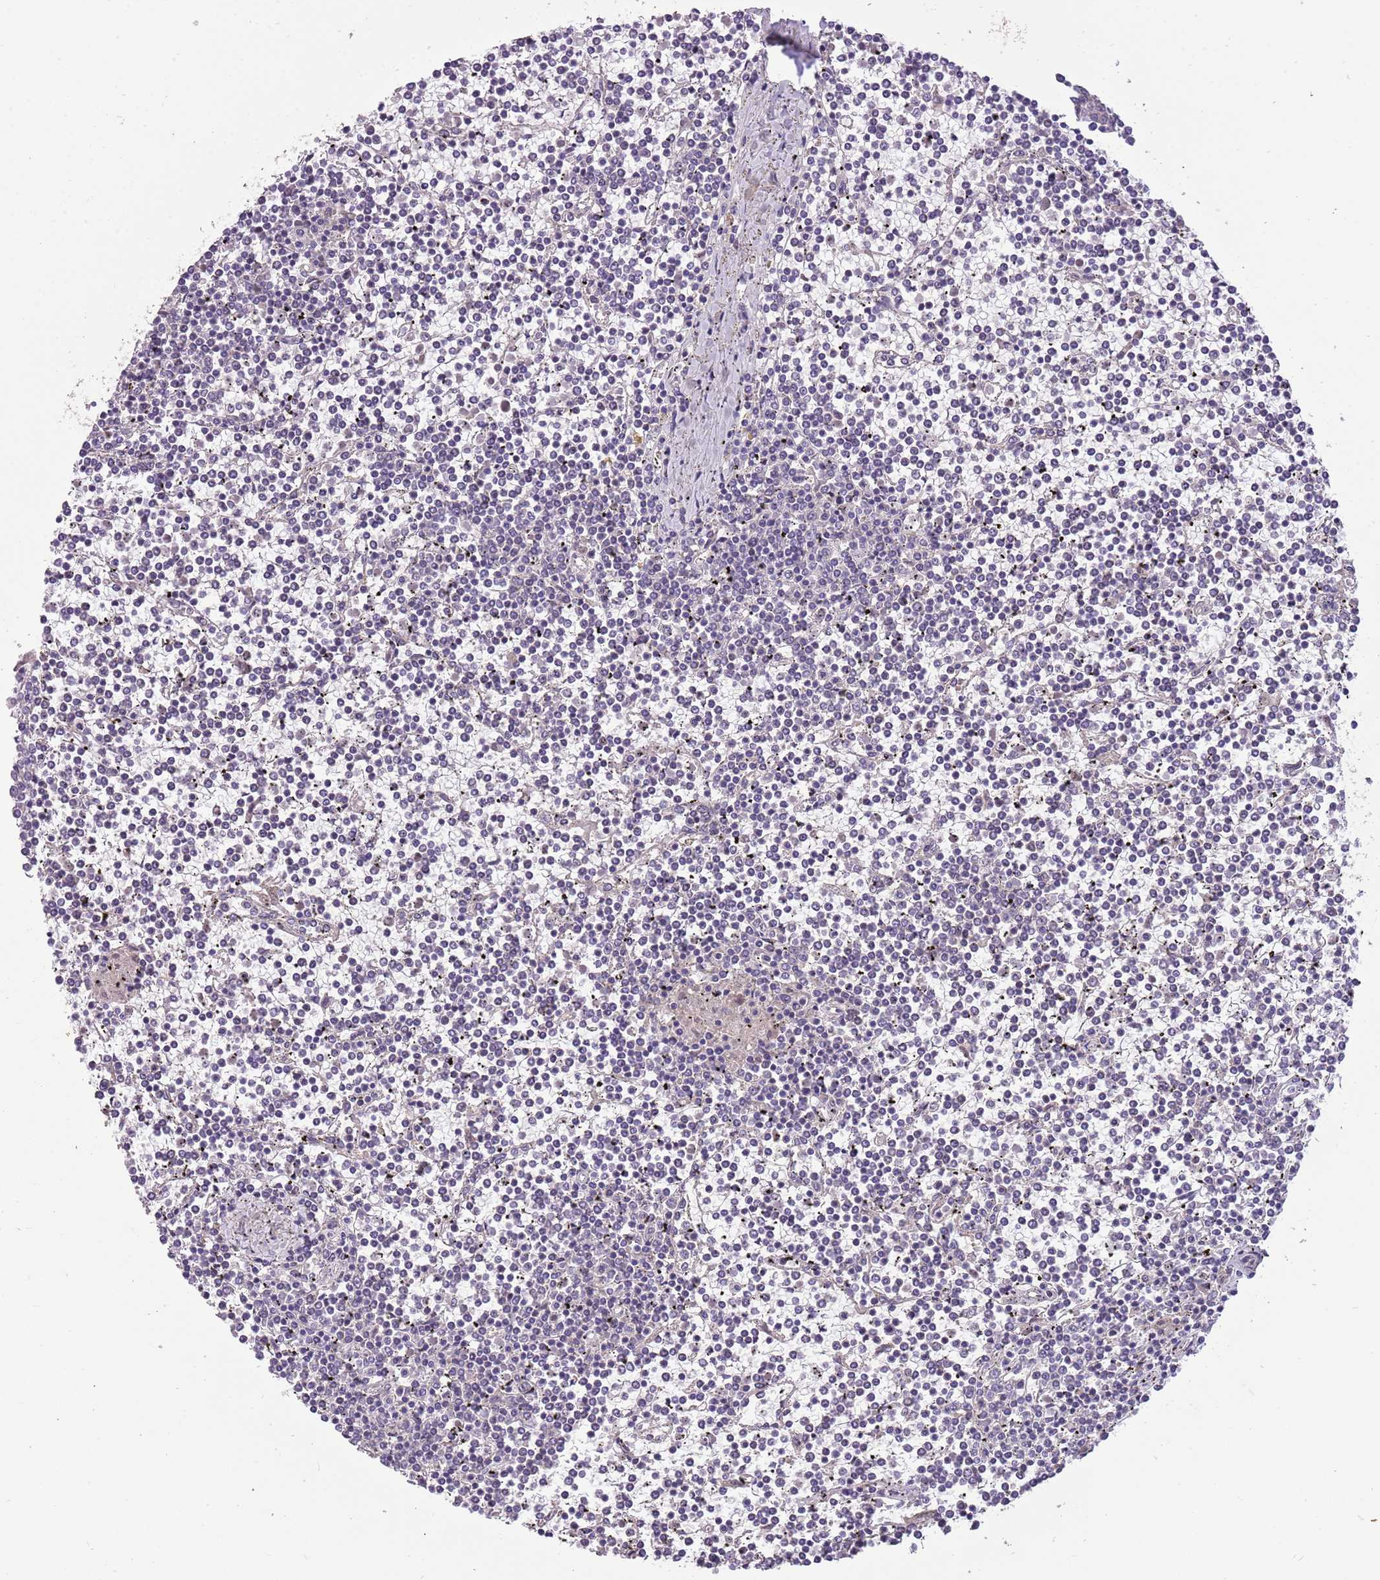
{"staining": {"intensity": "negative", "quantity": "none", "location": "none"}, "tissue": "lymphoma", "cell_type": "Tumor cells", "image_type": "cancer", "snomed": [{"axis": "morphology", "description": "Malignant lymphoma, non-Hodgkin's type, Low grade"}, {"axis": "topography", "description": "Spleen"}], "caption": "This histopathology image is of lymphoma stained with immunohistochemistry (IHC) to label a protein in brown with the nuclei are counter-stained blue. There is no positivity in tumor cells.", "gene": "SCAMP5", "patient": {"sex": "female", "age": 19}}